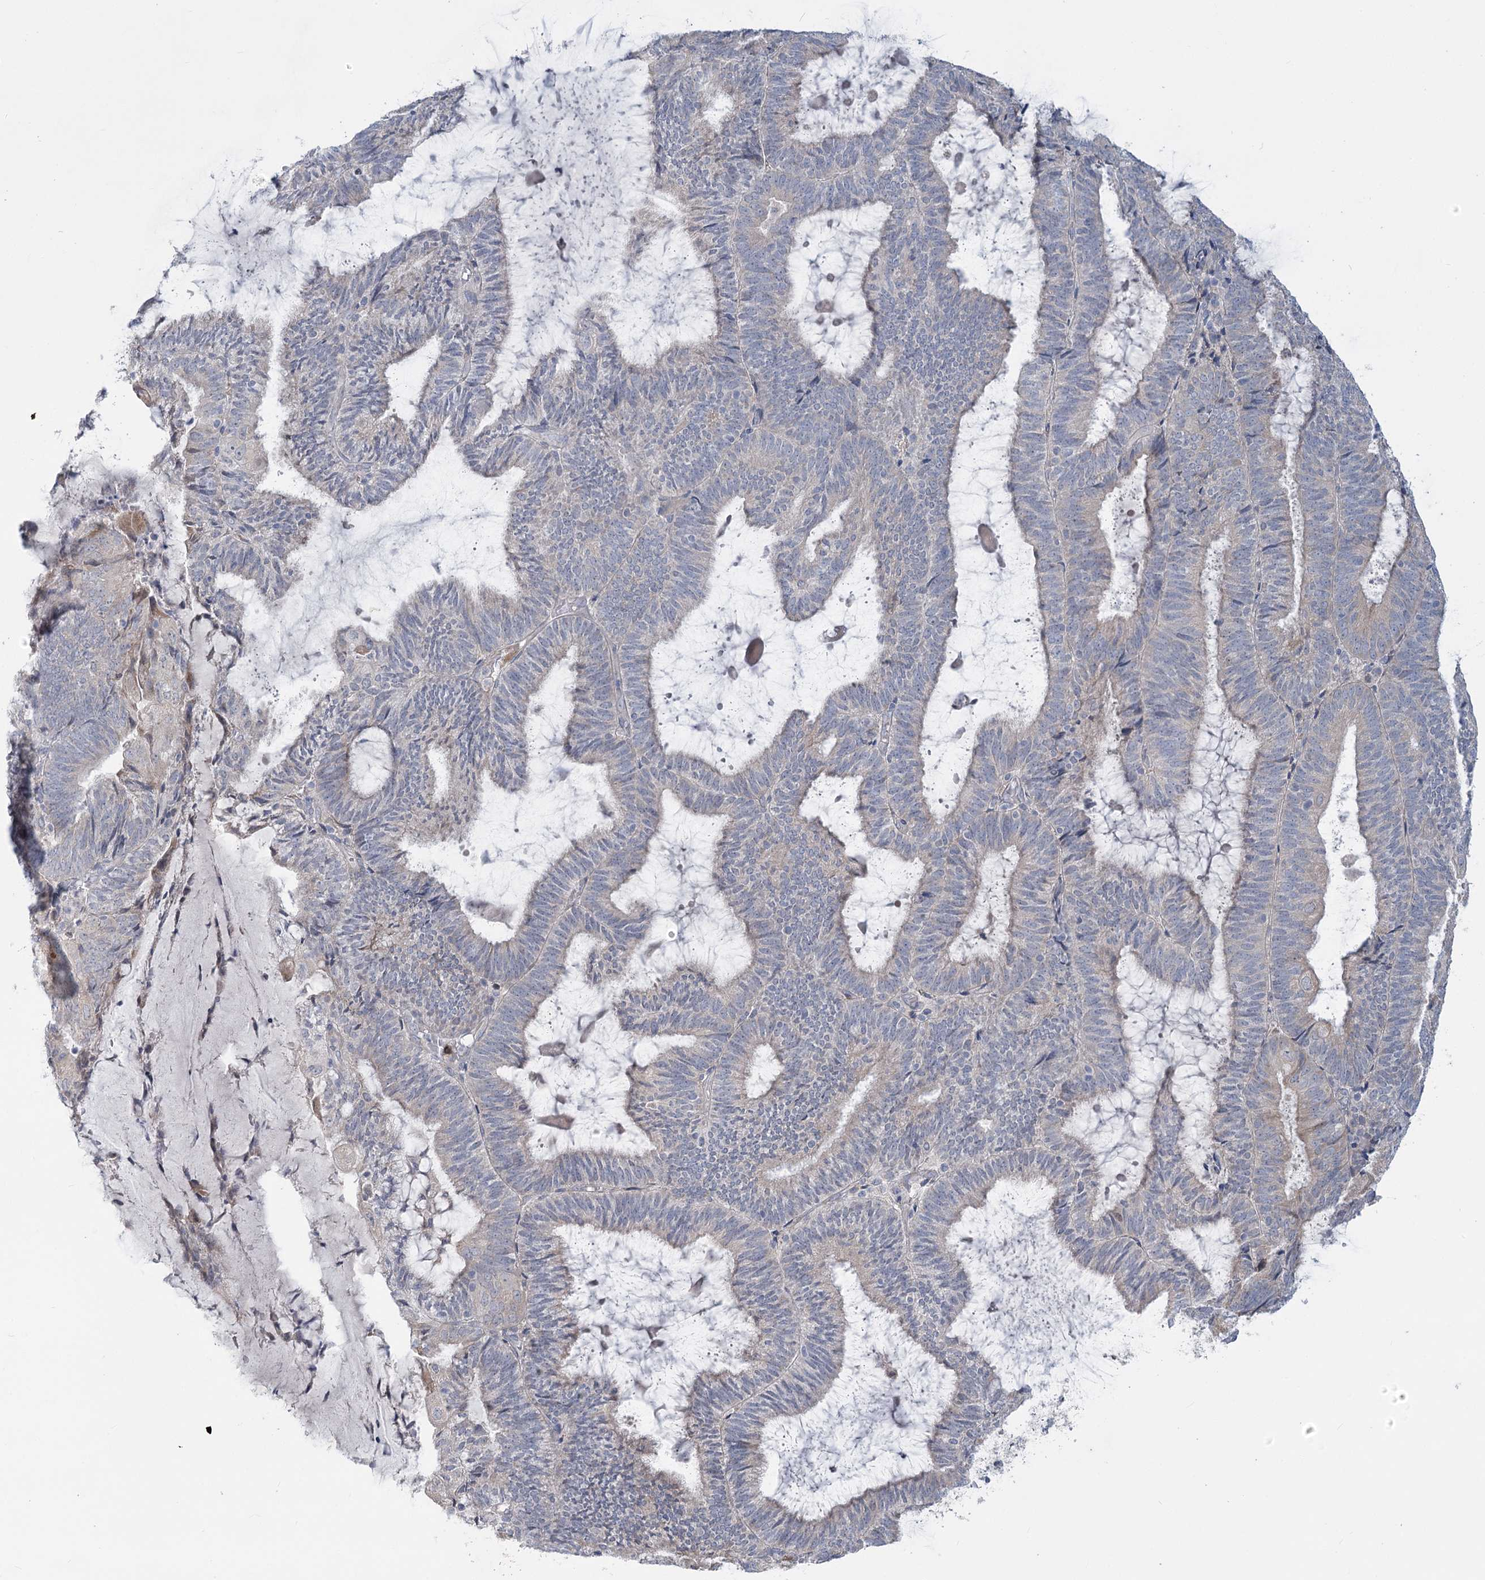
{"staining": {"intensity": "negative", "quantity": "none", "location": "none"}, "tissue": "endometrial cancer", "cell_type": "Tumor cells", "image_type": "cancer", "snomed": [{"axis": "morphology", "description": "Adenocarcinoma, NOS"}, {"axis": "topography", "description": "Endometrium"}], "caption": "Tumor cells show no significant protein staining in endometrial adenocarcinoma.", "gene": "PLA2G12A", "patient": {"sex": "female", "age": 81}}